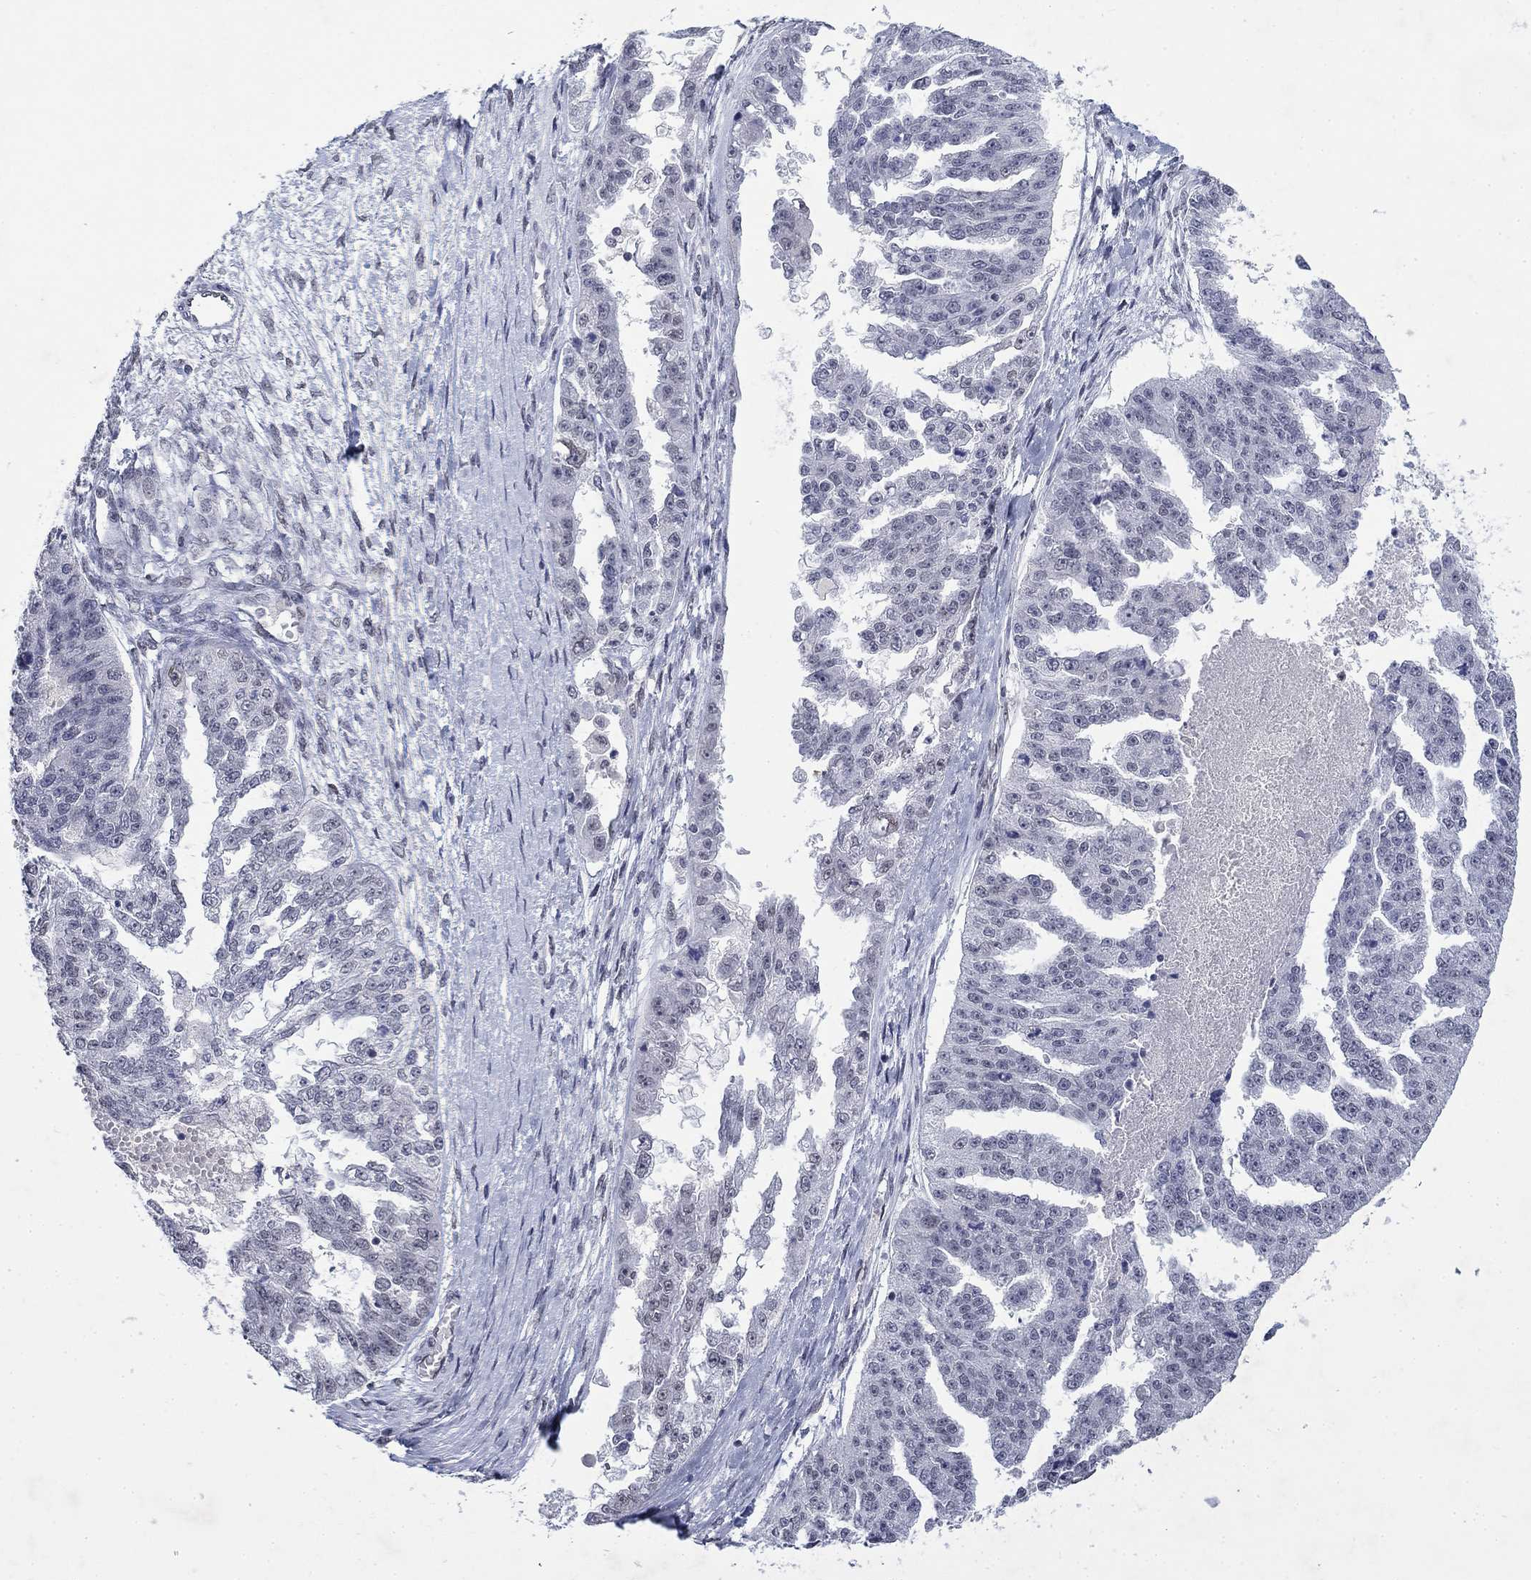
{"staining": {"intensity": "negative", "quantity": "none", "location": "none"}, "tissue": "ovarian cancer", "cell_type": "Tumor cells", "image_type": "cancer", "snomed": [{"axis": "morphology", "description": "Cystadenocarcinoma, serous, NOS"}, {"axis": "topography", "description": "Ovary"}], "caption": "Ovarian cancer (serous cystadenocarcinoma) was stained to show a protein in brown. There is no significant staining in tumor cells.", "gene": "TOR1AIP1", "patient": {"sex": "female", "age": 58}}